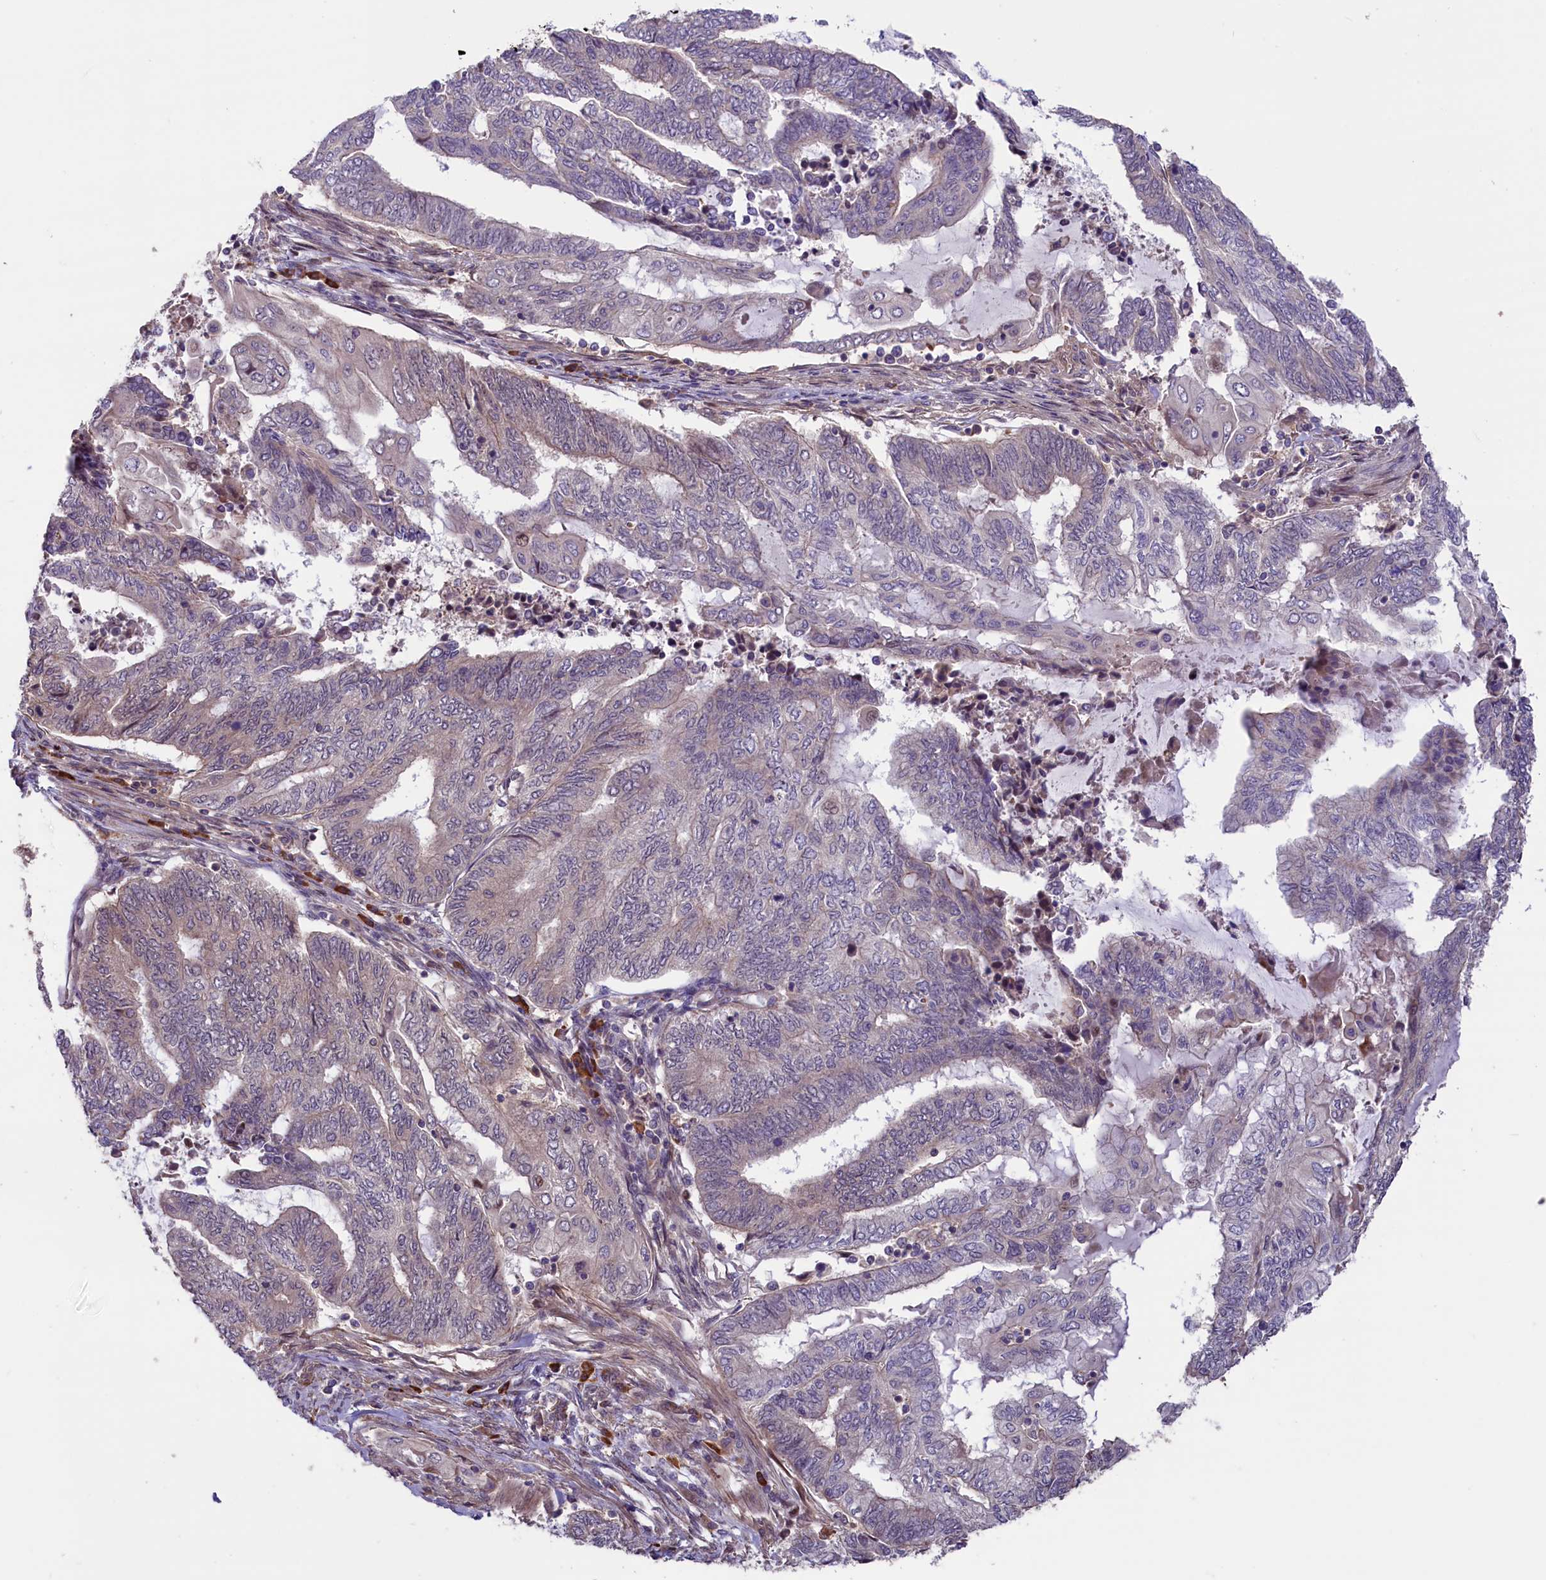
{"staining": {"intensity": "weak", "quantity": "<25%", "location": "cytoplasmic/membranous"}, "tissue": "endometrial cancer", "cell_type": "Tumor cells", "image_type": "cancer", "snomed": [{"axis": "morphology", "description": "Adenocarcinoma, NOS"}, {"axis": "topography", "description": "Uterus"}, {"axis": "topography", "description": "Endometrium"}], "caption": "The immunohistochemistry image has no significant expression in tumor cells of endometrial adenocarcinoma tissue.", "gene": "RIC8A", "patient": {"sex": "female", "age": 70}}